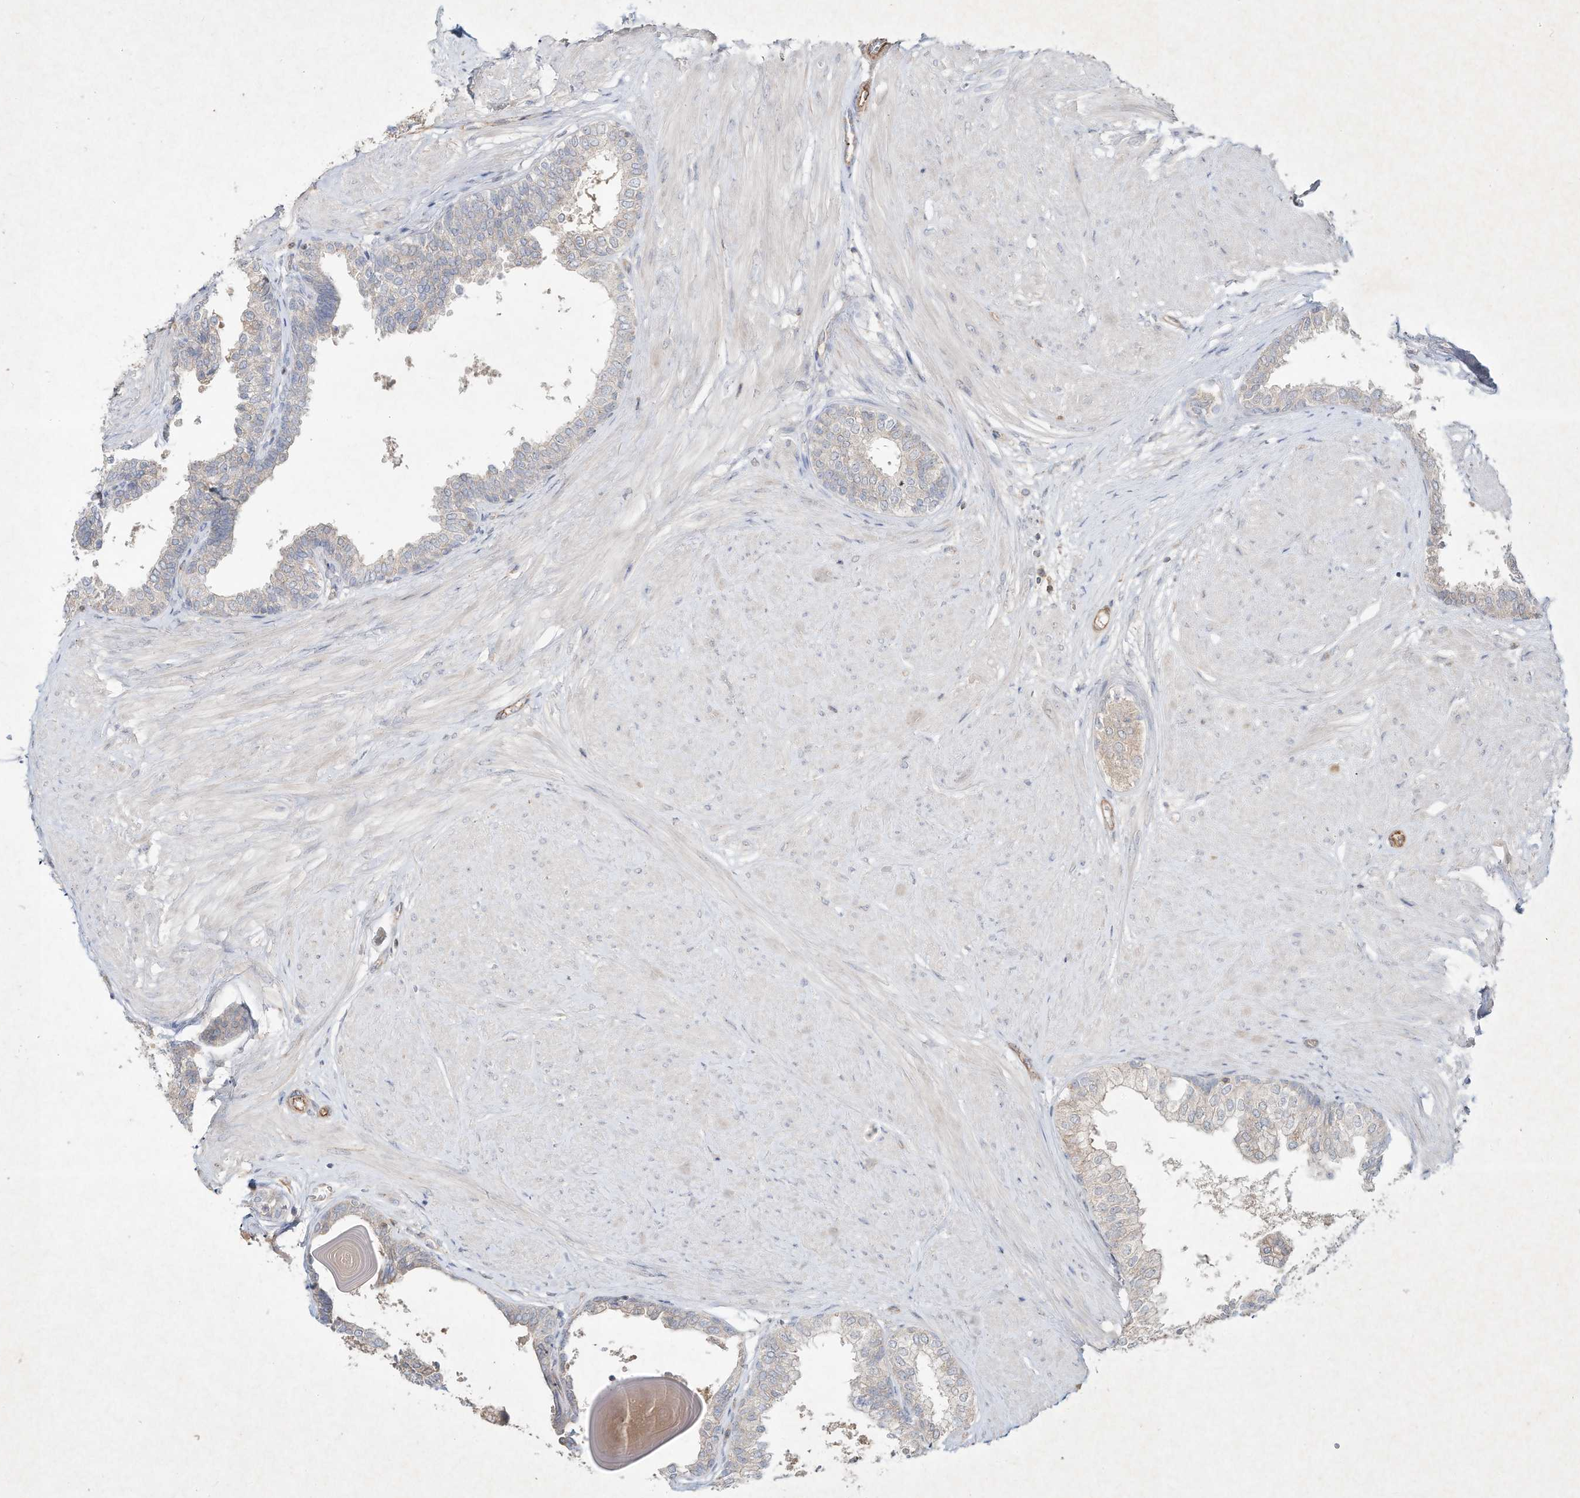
{"staining": {"intensity": "weak", "quantity": "<25%", "location": "cytoplasmic/membranous"}, "tissue": "prostate", "cell_type": "Glandular cells", "image_type": "normal", "snomed": [{"axis": "morphology", "description": "Normal tissue, NOS"}, {"axis": "topography", "description": "Prostate"}], "caption": "IHC micrograph of normal prostate: prostate stained with DAB exhibits no significant protein staining in glandular cells.", "gene": "HTR5A", "patient": {"sex": "male", "age": 48}}